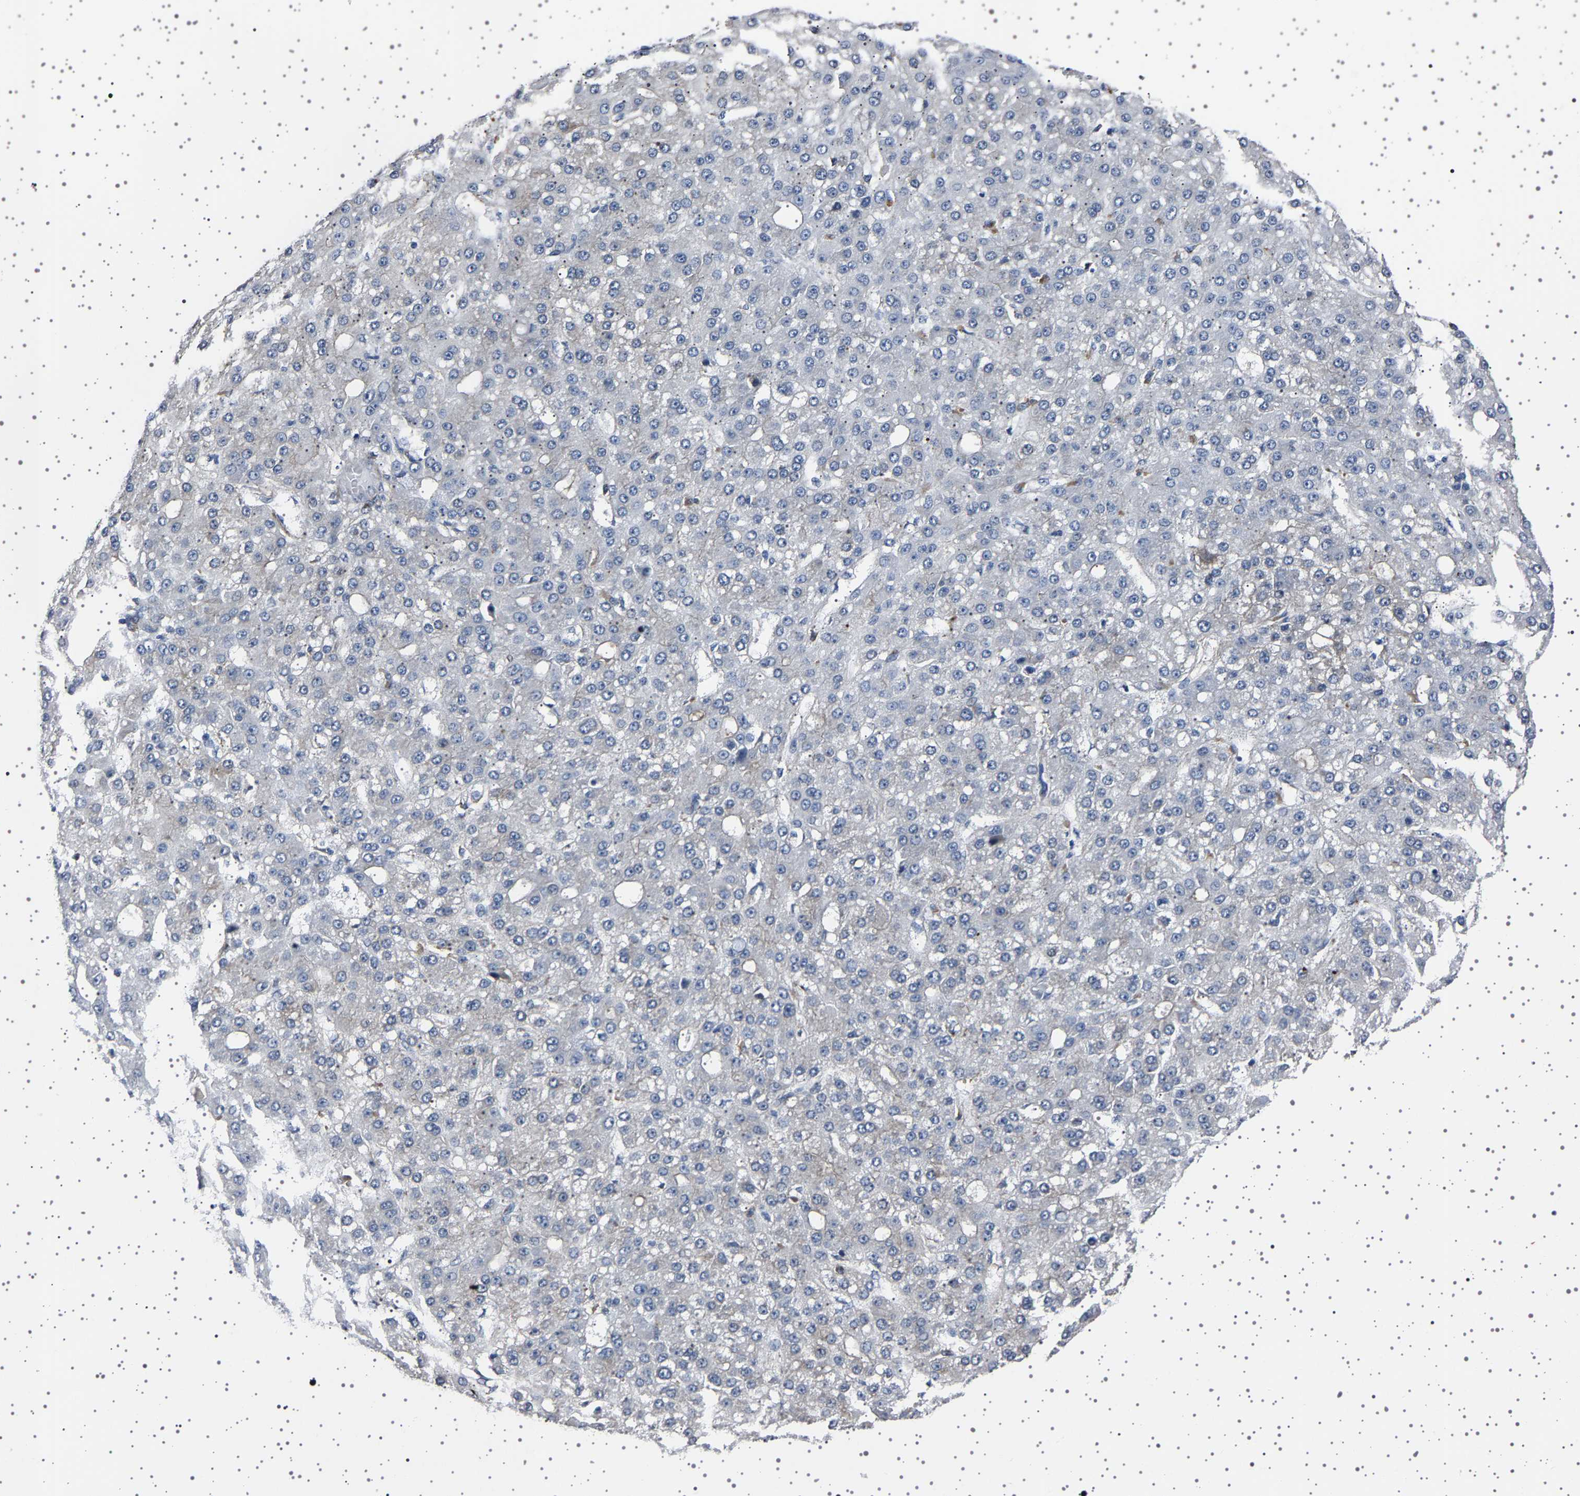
{"staining": {"intensity": "negative", "quantity": "none", "location": "none"}, "tissue": "liver cancer", "cell_type": "Tumor cells", "image_type": "cancer", "snomed": [{"axis": "morphology", "description": "Carcinoma, Hepatocellular, NOS"}, {"axis": "topography", "description": "Liver"}], "caption": "A high-resolution photomicrograph shows IHC staining of liver cancer, which displays no significant staining in tumor cells.", "gene": "PAK5", "patient": {"sex": "male", "age": 67}}